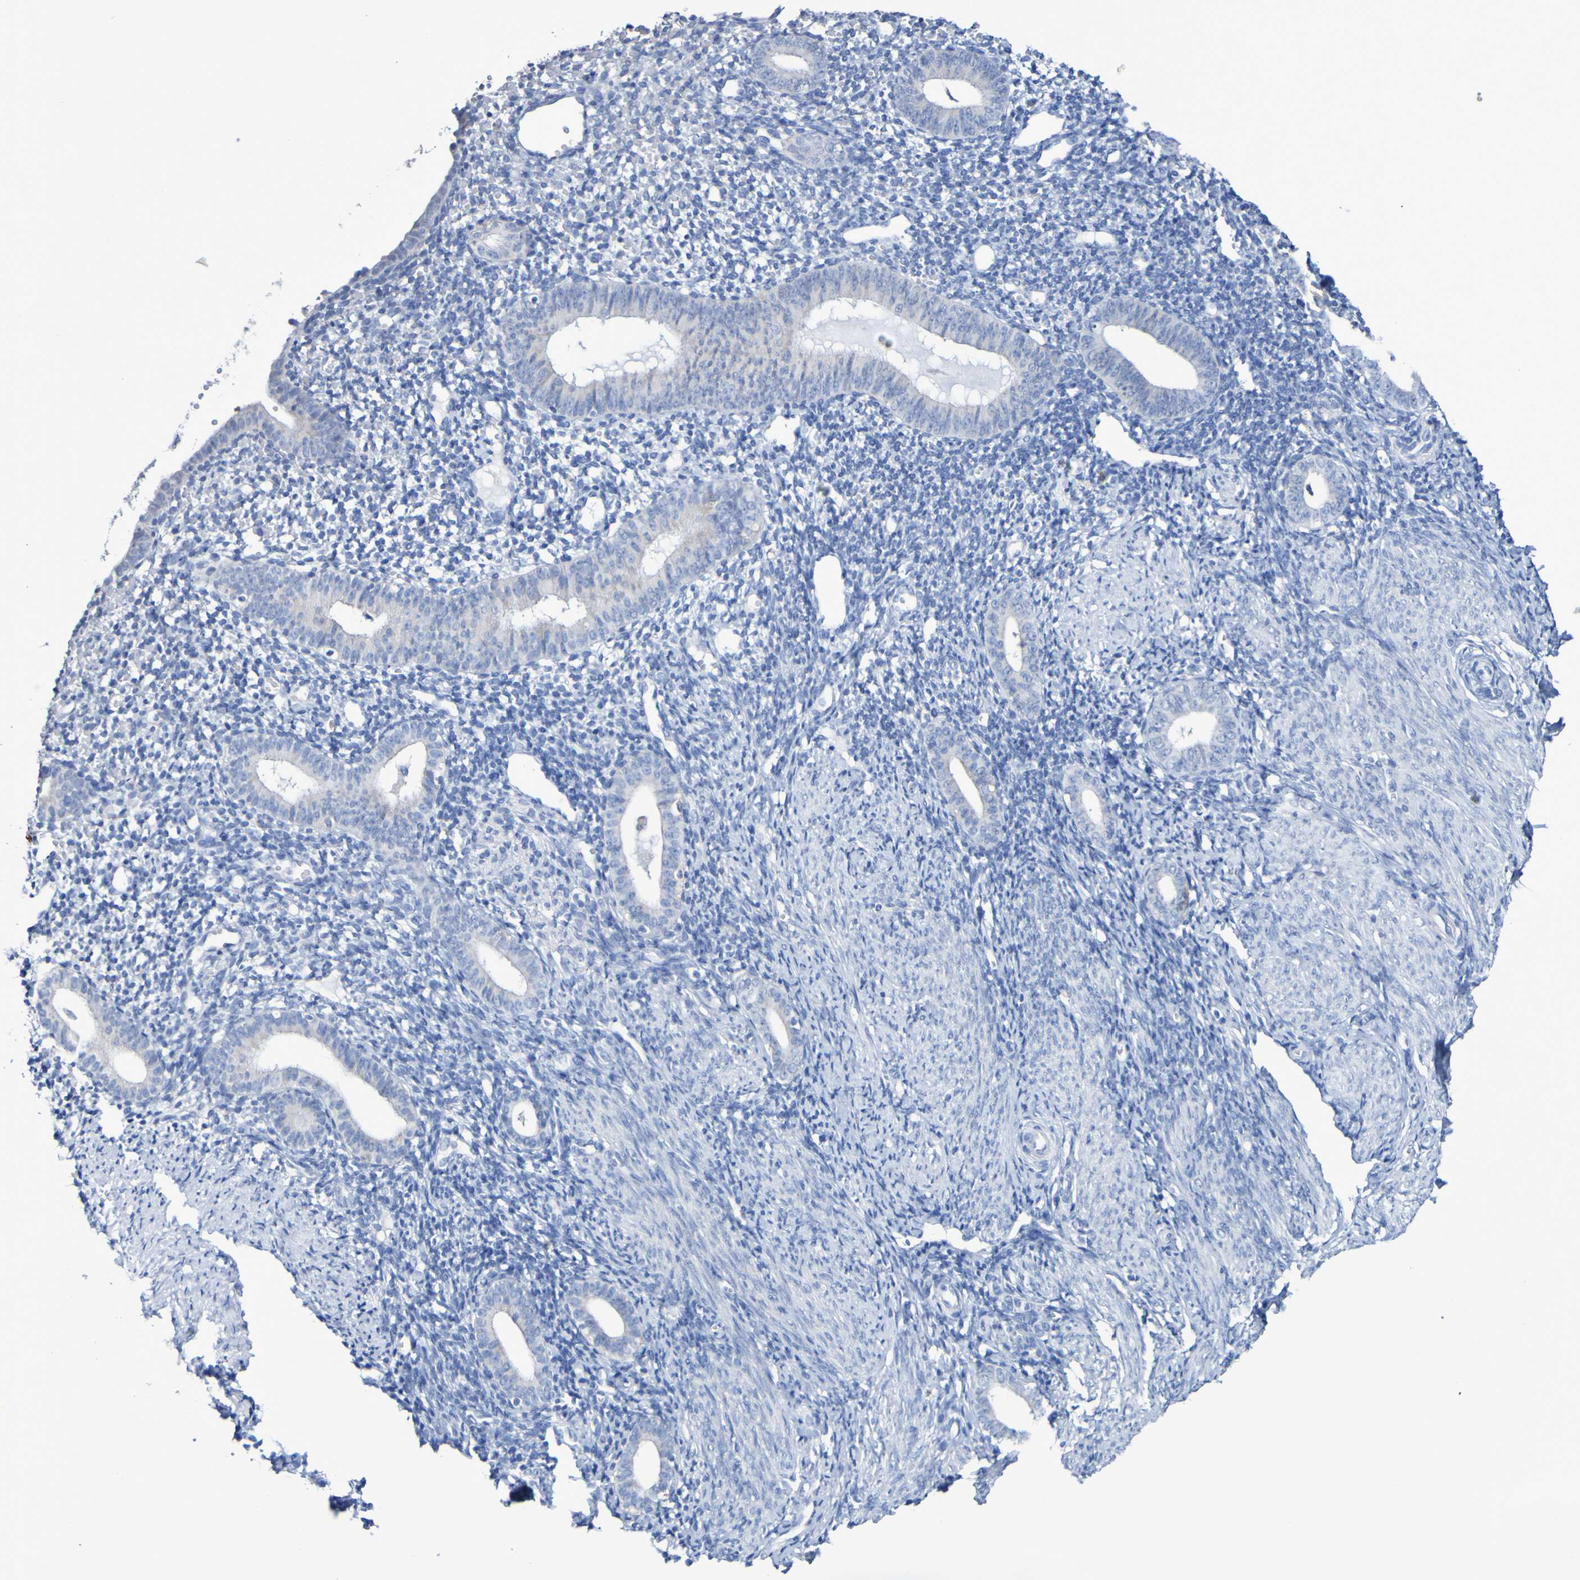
{"staining": {"intensity": "negative", "quantity": "none", "location": "none"}, "tissue": "endometrium", "cell_type": "Cells in endometrial stroma", "image_type": "normal", "snomed": [{"axis": "morphology", "description": "Normal tissue, NOS"}, {"axis": "topography", "description": "Endometrium"}], "caption": "Cells in endometrial stroma show no significant protein expression in unremarkable endometrium. (Brightfield microscopy of DAB (3,3'-diaminobenzidine) immunohistochemistry (IHC) at high magnification).", "gene": "SLC3A2", "patient": {"sex": "female", "age": 50}}